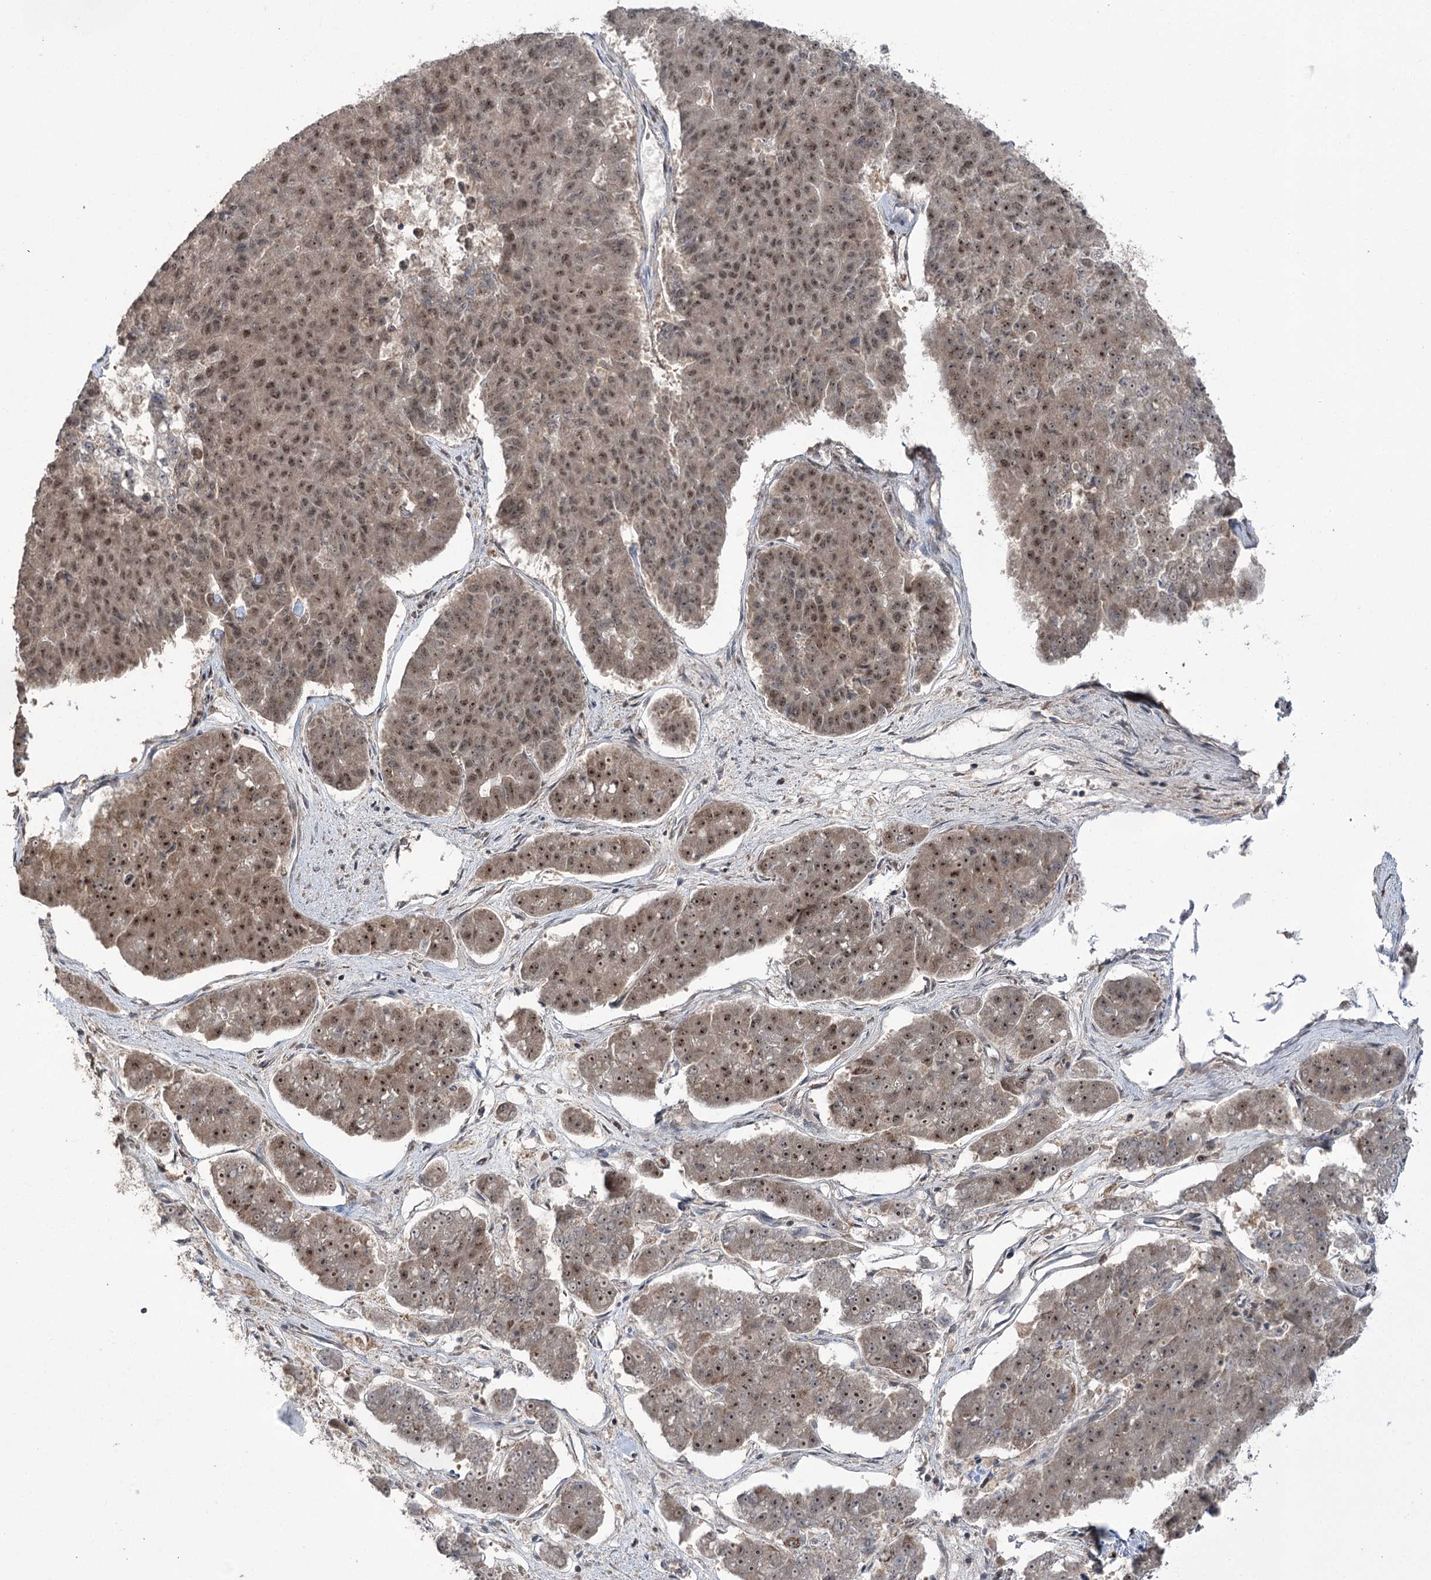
{"staining": {"intensity": "moderate", "quantity": ">75%", "location": "cytoplasmic/membranous,nuclear"}, "tissue": "pancreatic cancer", "cell_type": "Tumor cells", "image_type": "cancer", "snomed": [{"axis": "morphology", "description": "Adenocarcinoma, NOS"}, {"axis": "topography", "description": "Pancreas"}], "caption": "An immunohistochemistry (IHC) image of neoplastic tissue is shown. Protein staining in brown labels moderate cytoplasmic/membranous and nuclear positivity in pancreatic adenocarcinoma within tumor cells.", "gene": "ERCC3", "patient": {"sex": "male", "age": 50}}